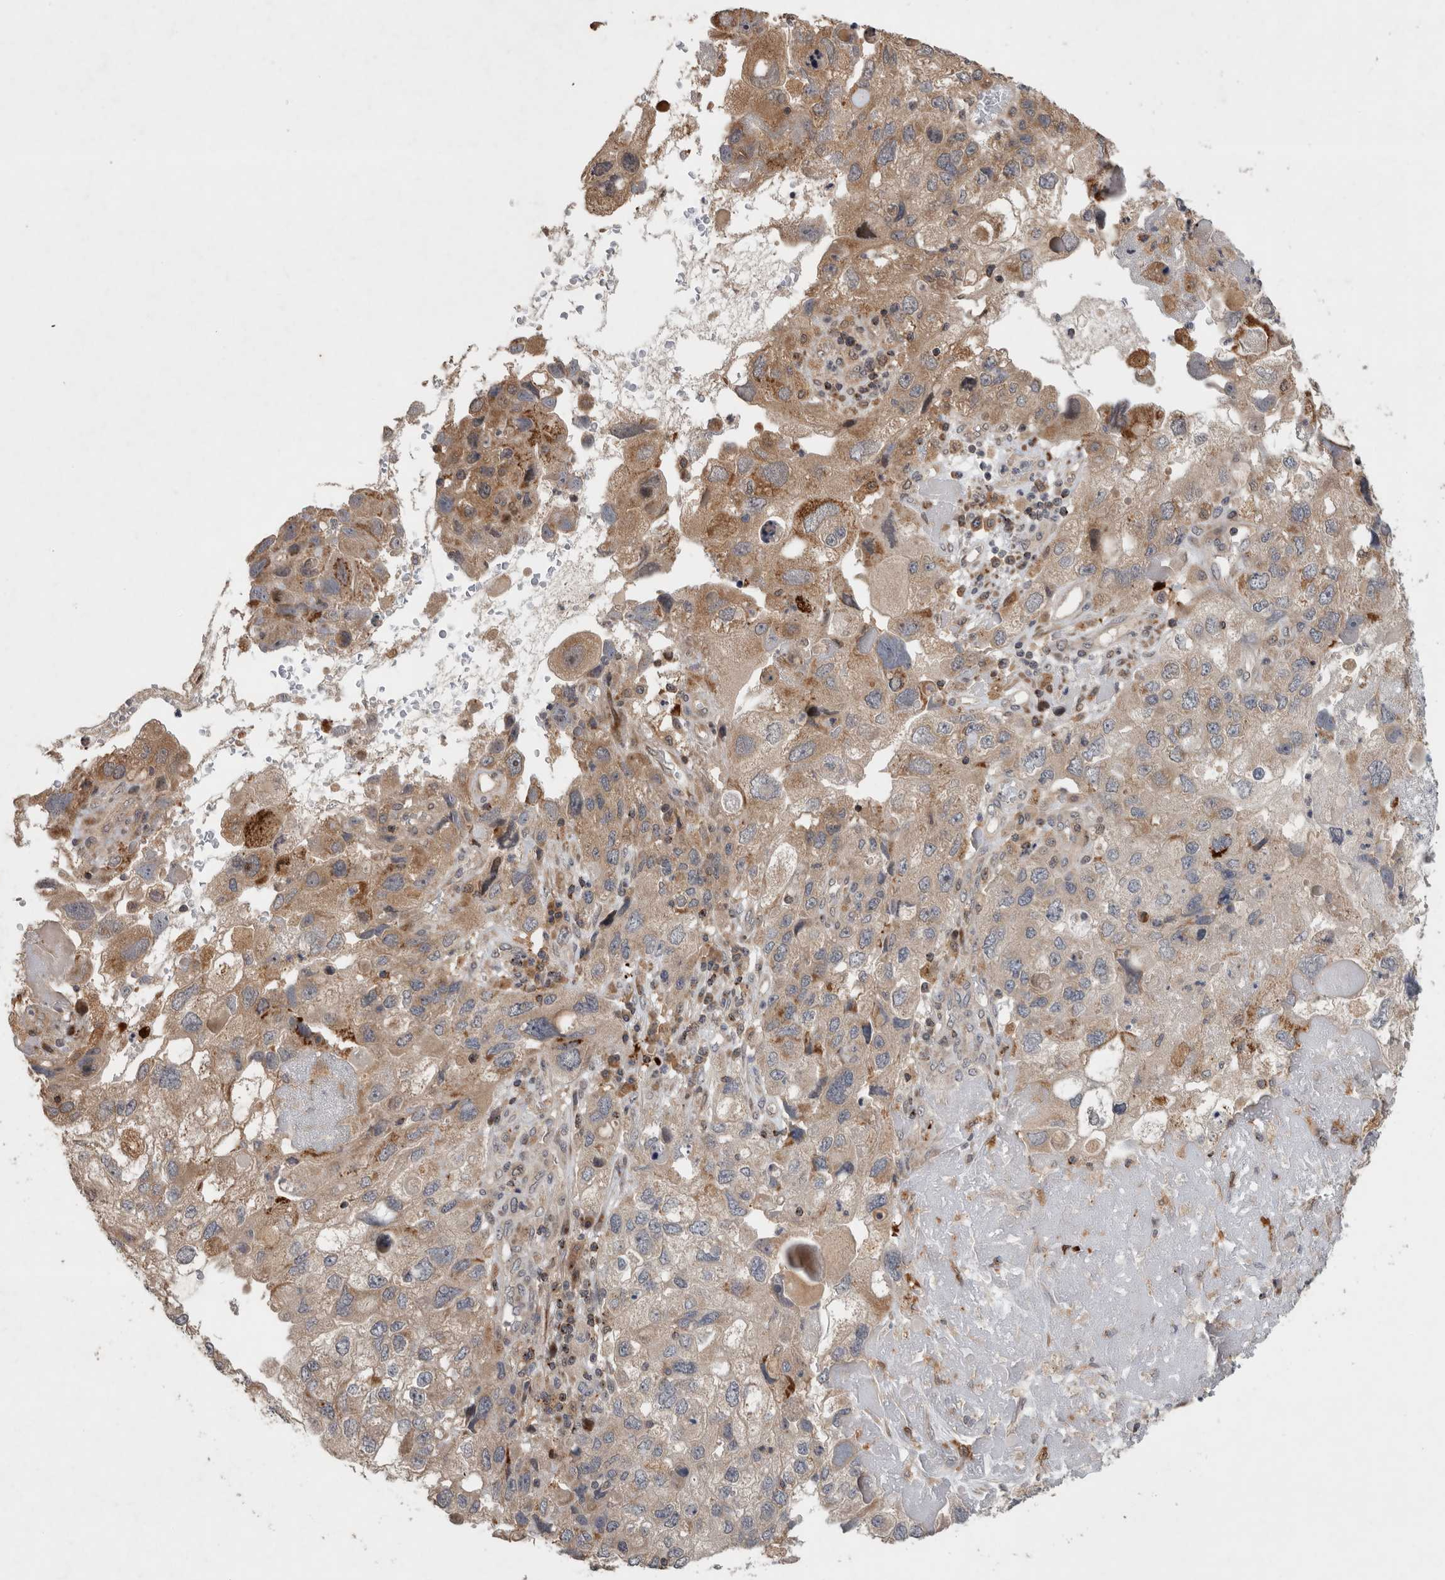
{"staining": {"intensity": "moderate", "quantity": "<25%", "location": "cytoplasmic/membranous"}, "tissue": "endometrial cancer", "cell_type": "Tumor cells", "image_type": "cancer", "snomed": [{"axis": "morphology", "description": "Adenocarcinoma, NOS"}, {"axis": "topography", "description": "Endometrium"}], "caption": "IHC photomicrograph of neoplastic tissue: human endometrial cancer (adenocarcinoma) stained using immunohistochemistry (IHC) demonstrates low levels of moderate protein expression localized specifically in the cytoplasmic/membranous of tumor cells, appearing as a cytoplasmic/membranous brown color.", "gene": "SERAC1", "patient": {"sex": "female", "age": 49}}